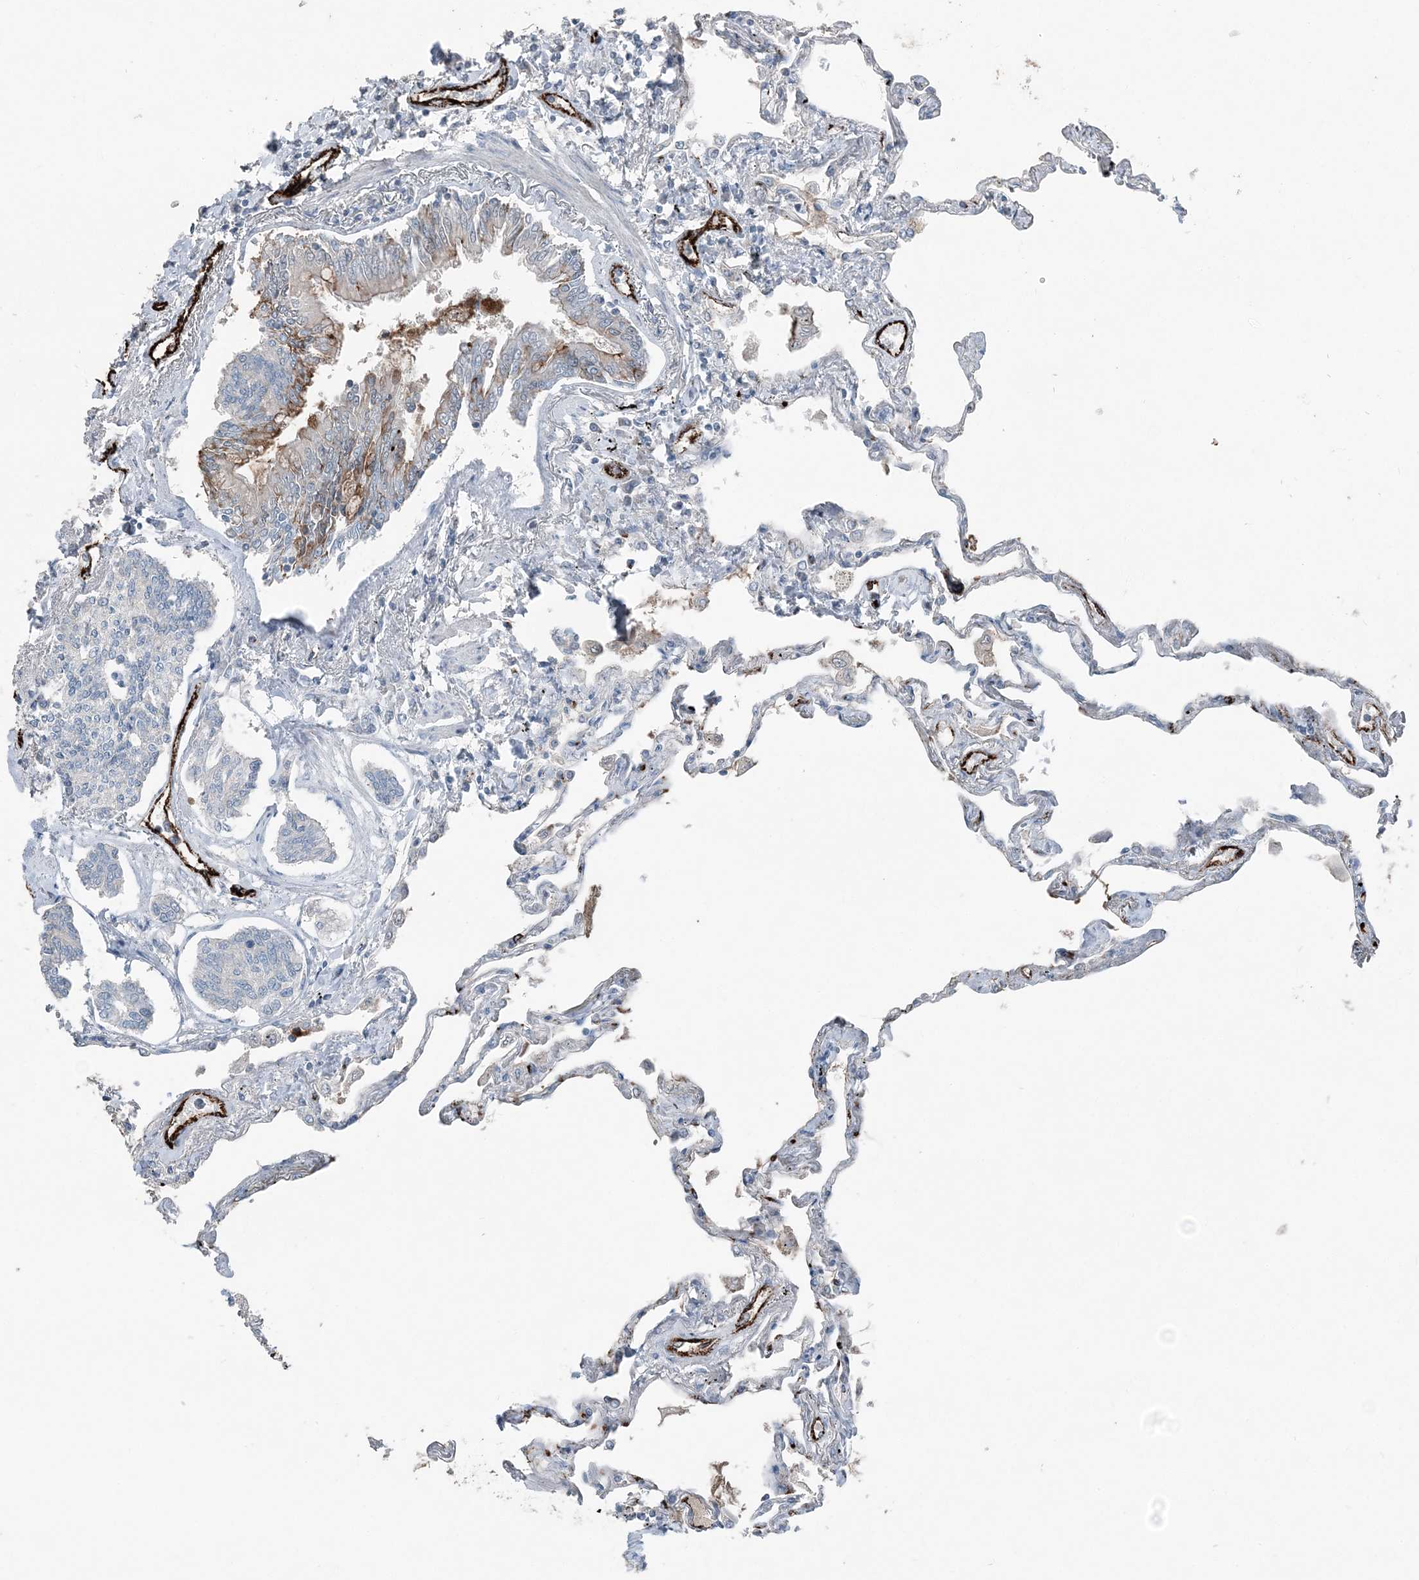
{"staining": {"intensity": "negative", "quantity": "none", "location": "none"}, "tissue": "lung", "cell_type": "Alveolar cells", "image_type": "normal", "snomed": [{"axis": "morphology", "description": "Normal tissue, NOS"}, {"axis": "topography", "description": "Lung"}], "caption": "The immunohistochemistry (IHC) micrograph has no significant positivity in alveolar cells of lung. (Brightfield microscopy of DAB (3,3'-diaminobenzidine) immunohistochemistry (IHC) at high magnification).", "gene": "ELOVL7", "patient": {"sex": "female", "age": 67}}